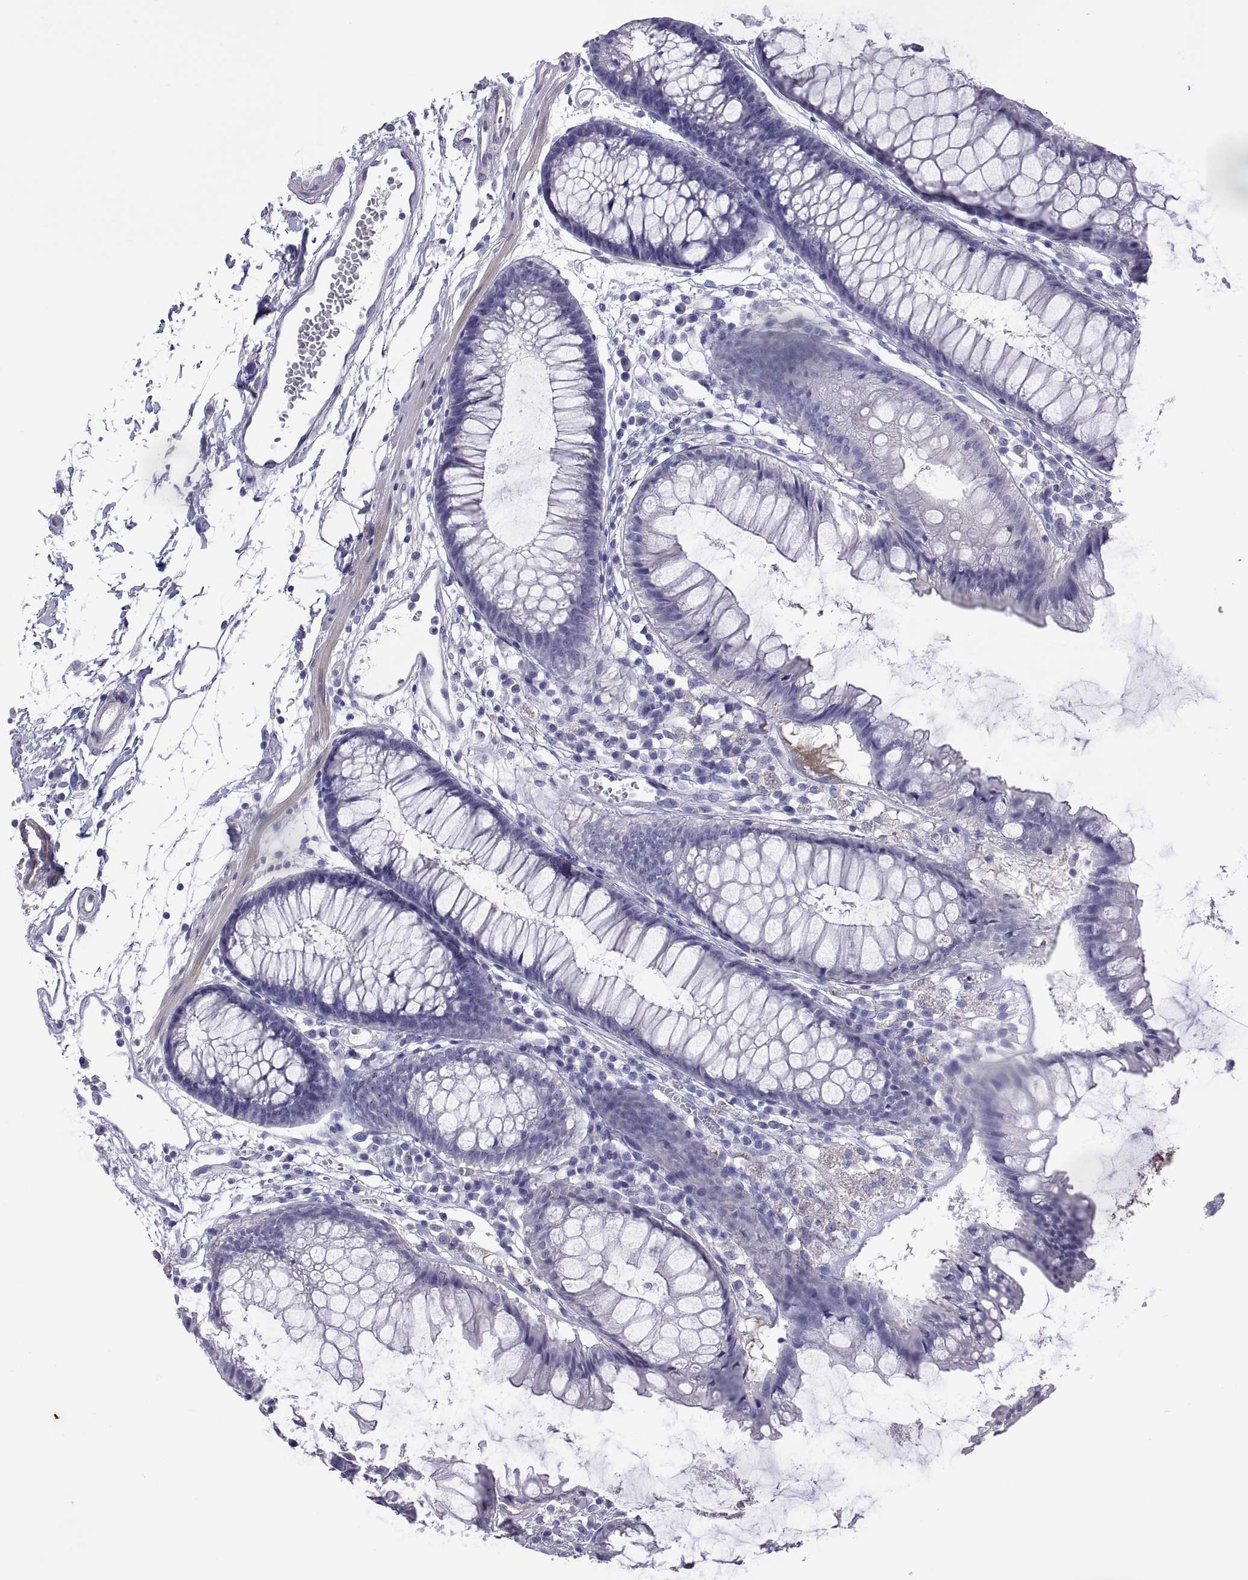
{"staining": {"intensity": "negative", "quantity": "none", "location": "none"}, "tissue": "colon", "cell_type": "Endothelial cells", "image_type": "normal", "snomed": [{"axis": "morphology", "description": "Normal tissue, NOS"}, {"axis": "morphology", "description": "Adenocarcinoma, NOS"}, {"axis": "topography", "description": "Colon"}], "caption": "Immunohistochemical staining of normal human colon exhibits no significant expression in endothelial cells.", "gene": "BSPH1", "patient": {"sex": "male", "age": 65}}